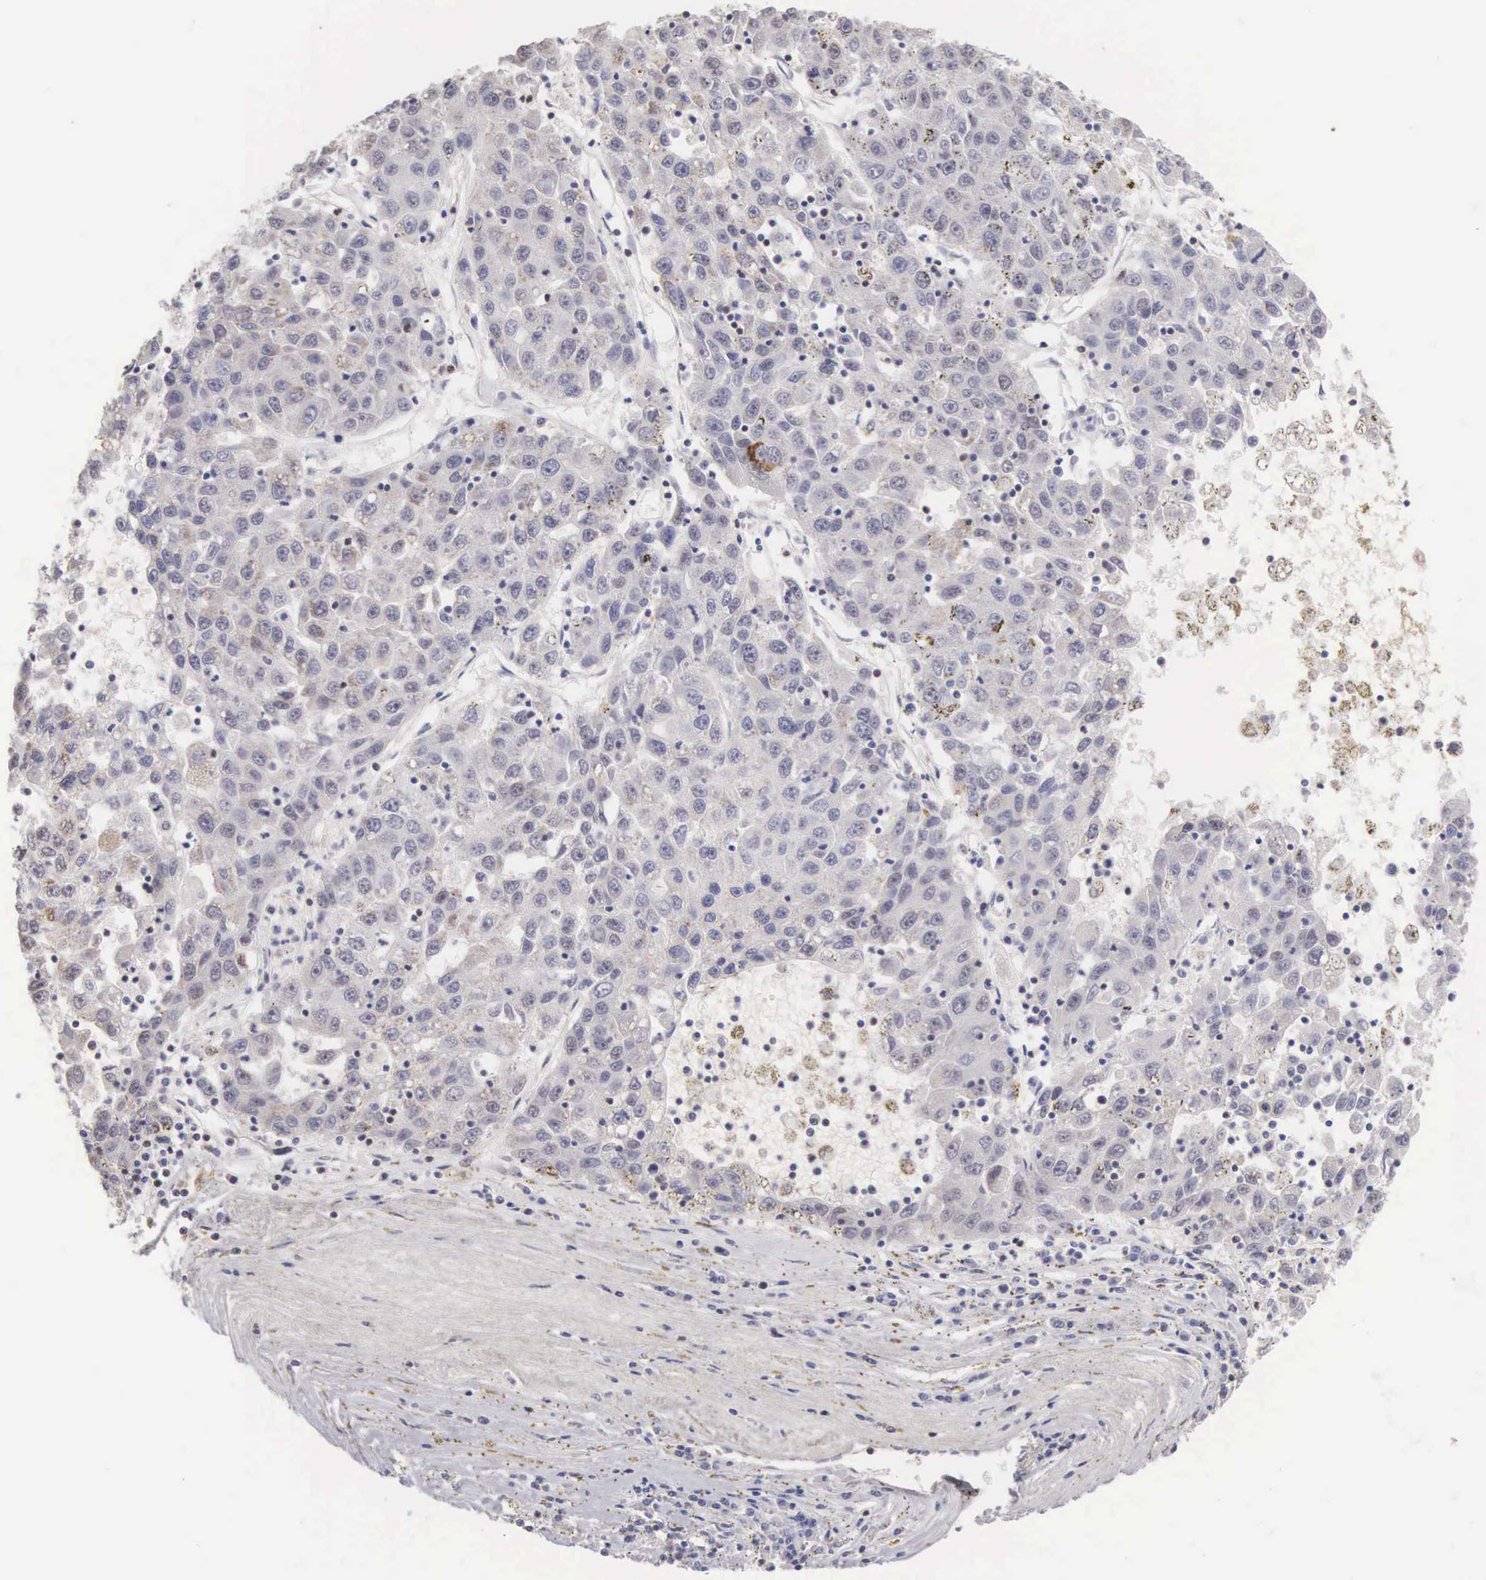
{"staining": {"intensity": "moderate", "quantity": "<25%", "location": "cytoplasmic/membranous,nuclear"}, "tissue": "liver cancer", "cell_type": "Tumor cells", "image_type": "cancer", "snomed": [{"axis": "morphology", "description": "Carcinoma, Hepatocellular, NOS"}, {"axis": "topography", "description": "Liver"}], "caption": "Approximately <25% of tumor cells in liver hepatocellular carcinoma show moderate cytoplasmic/membranous and nuclear protein positivity as visualized by brown immunohistochemical staining.", "gene": "HMGXB4", "patient": {"sex": "male", "age": 49}}